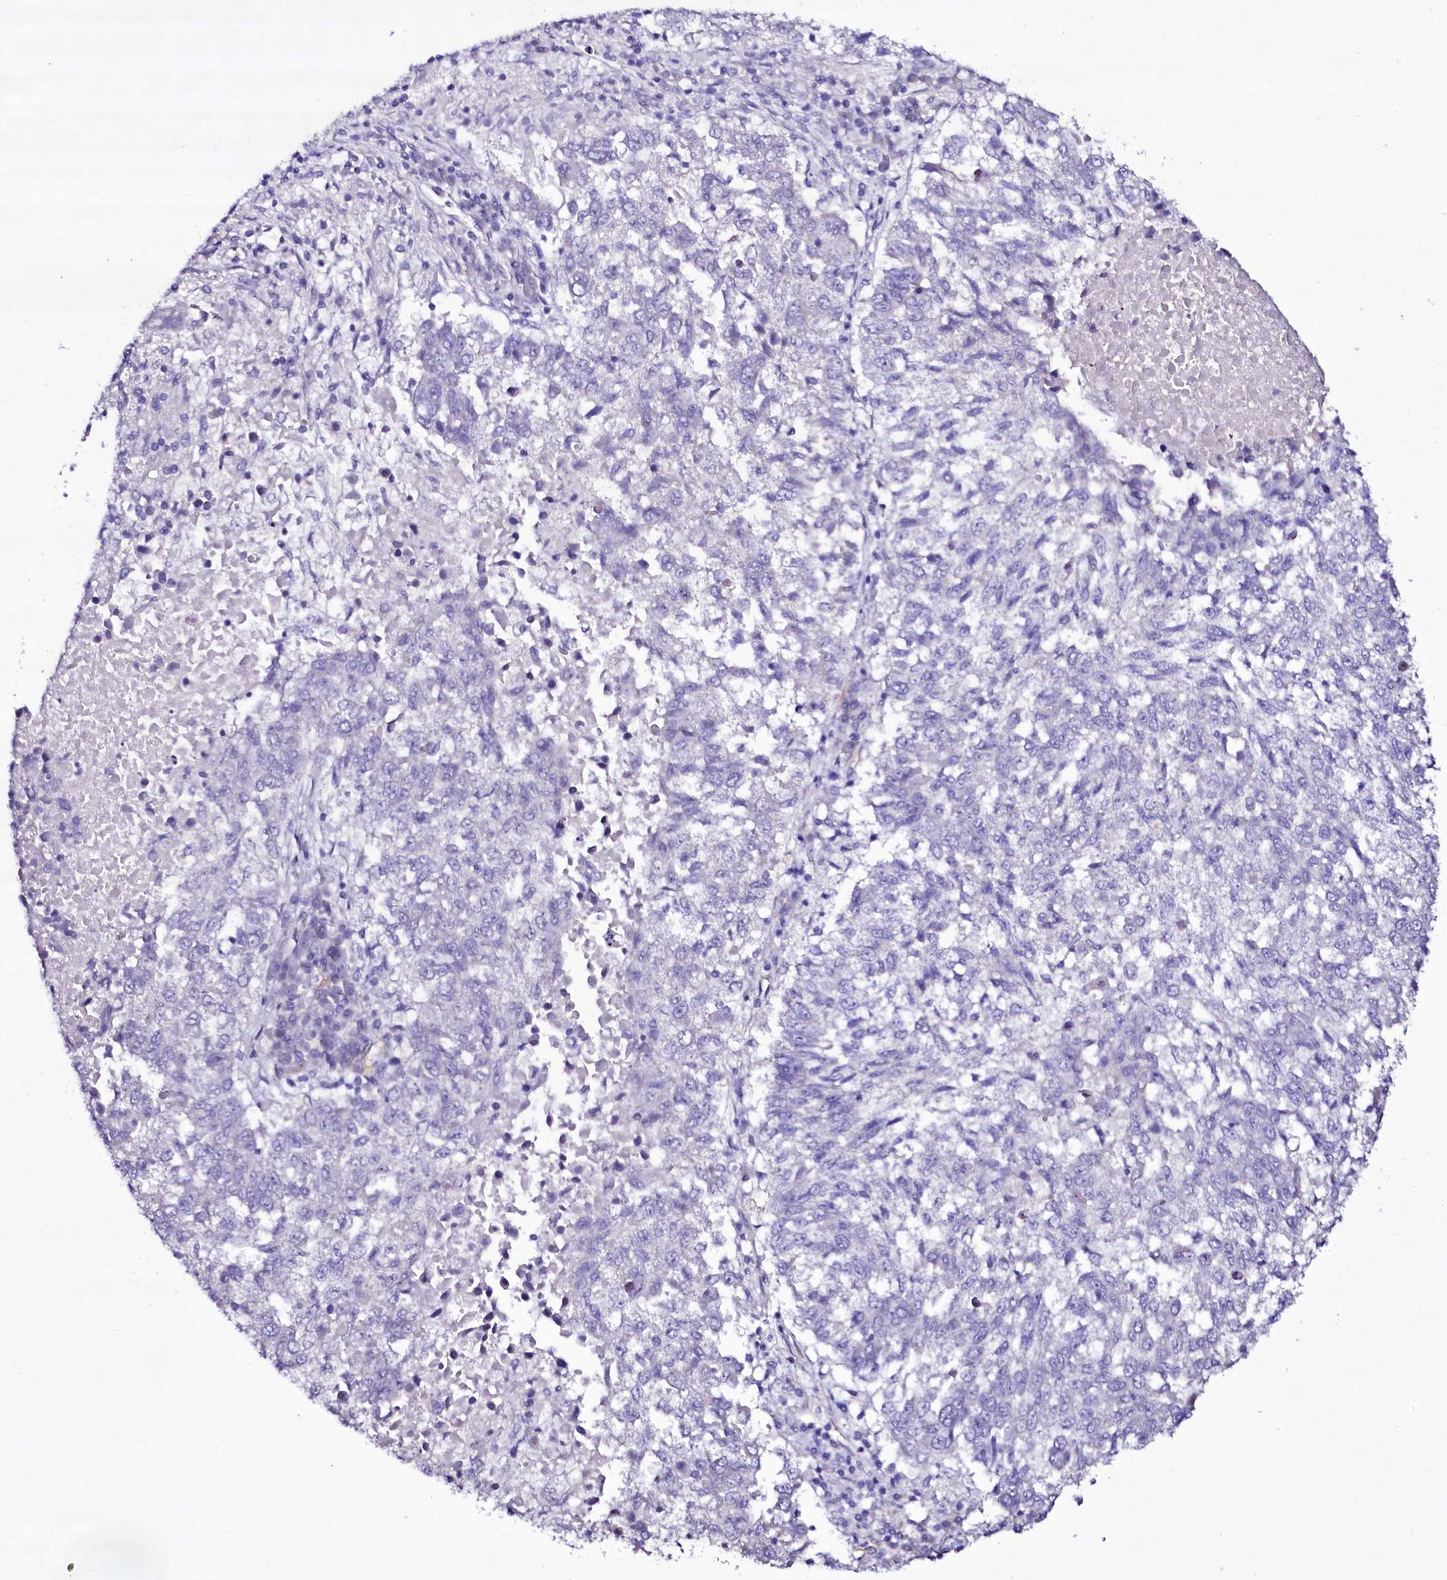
{"staining": {"intensity": "negative", "quantity": "none", "location": "none"}, "tissue": "lung cancer", "cell_type": "Tumor cells", "image_type": "cancer", "snomed": [{"axis": "morphology", "description": "Squamous cell carcinoma, NOS"}, {"axis": "topography", "description": "Lung"}], "caption": "High magnification brightfield microscopy of squamous cell carcinoma (lung) stained with DAB (brown) and counterstained with hematoxylin (blue): tumor cells show no significant positivity.", "gene": "MEX3C", "patient": {"sex": "male", "age": 73}}